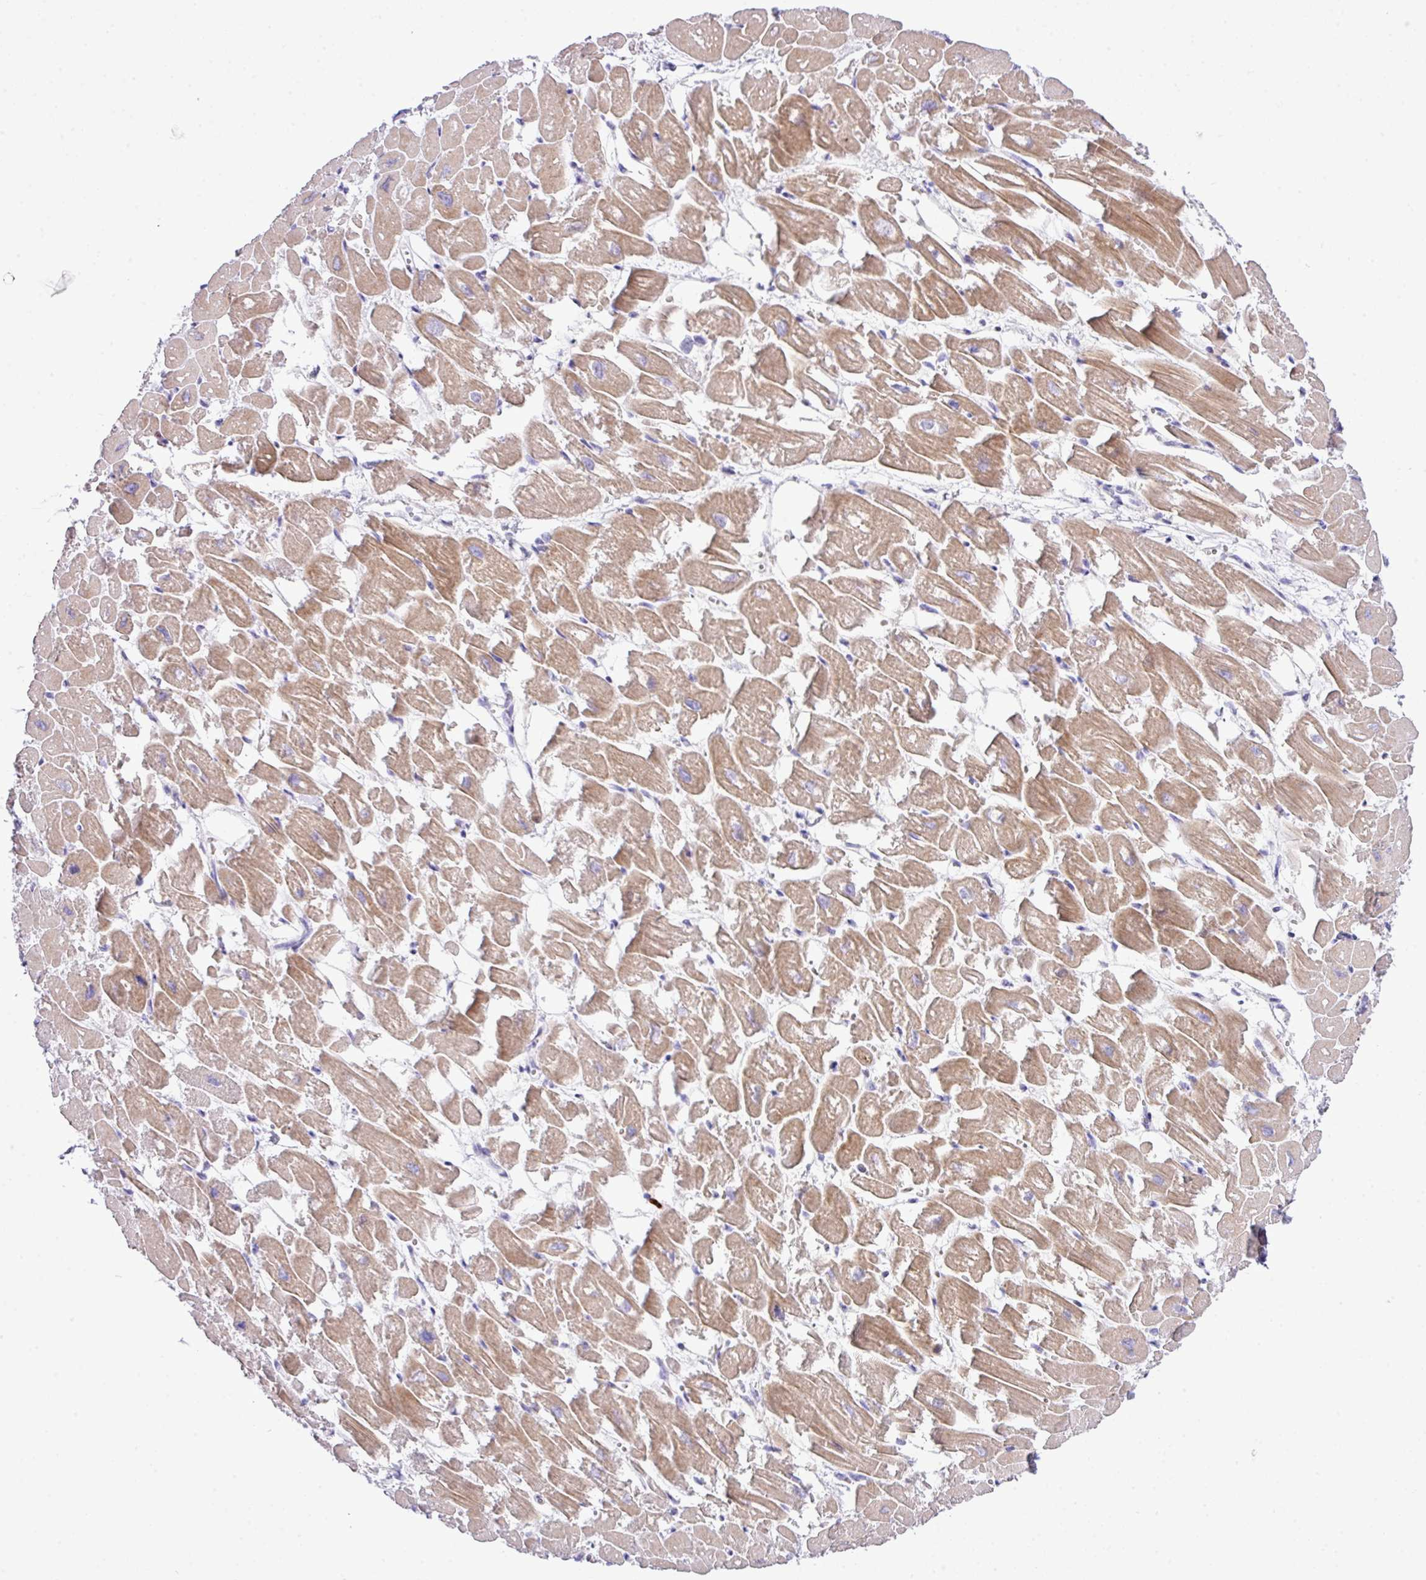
{"staining": {"intensity": "moderate", "quantity": "25%-75%", "location": "cytoplasmic/membranous"}, "tissue": "heart muscle", "cell_type": "Cardiomyocytes", "image_type": "normal", "snomed": [{"axis": "morphology", "description": "Normal tissue, NOS"}, {"axis": "topography", "description": "Heart"}], "caption": "A medium amount of moderate cytoplasmic/membranous staining is appreciated in about 25%-75% of cardiomyocytes in unremarkable heart muscle.", "gene": "RCAN2", "patient": {"sex": "male", "age": 54}}